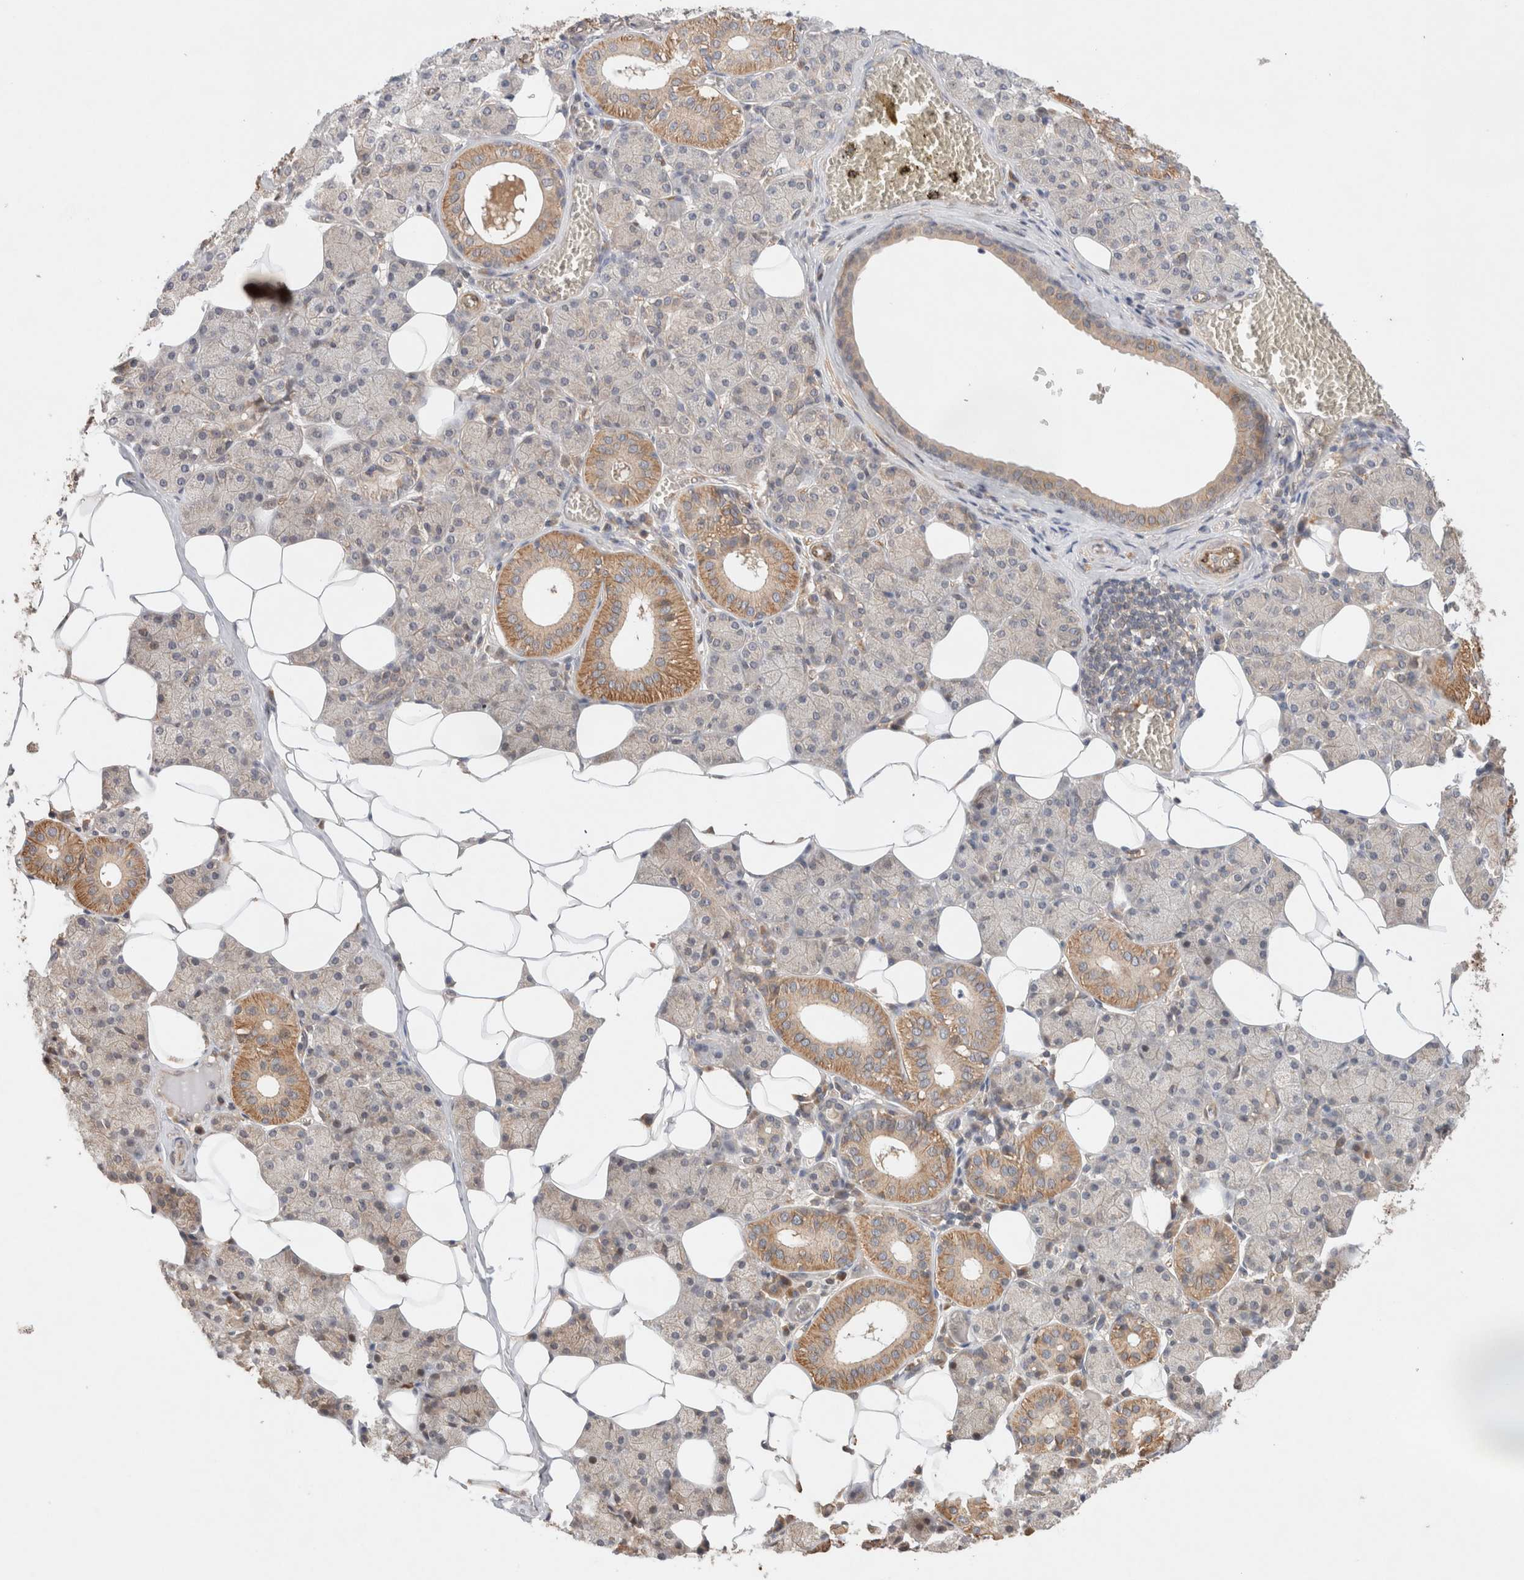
{"staining": {"intensity": "moderate", "quantity": "<25%", "location": "cytoplasmic/membranous"}, "tissue": "salivary gland", "cell_type": "Glandular cells", "image_type": "normal", "snomed": [{"axis": "morphology", "description": "Normal tissue, NOS"}, {"axis": "topography", "description": "Salivary gland"}], "caption": "IHC histopathology image of benign salivary gland: salivary gland stained using IHC demonstrates low levels of moderate protein expression localized specifically in the cytoplasmic/membranous of glandular cells, appearing as a cytoplasmic/membranous brown color.", "gene": "KLHL20", "patient": {"sex": "female", "age": 33}}